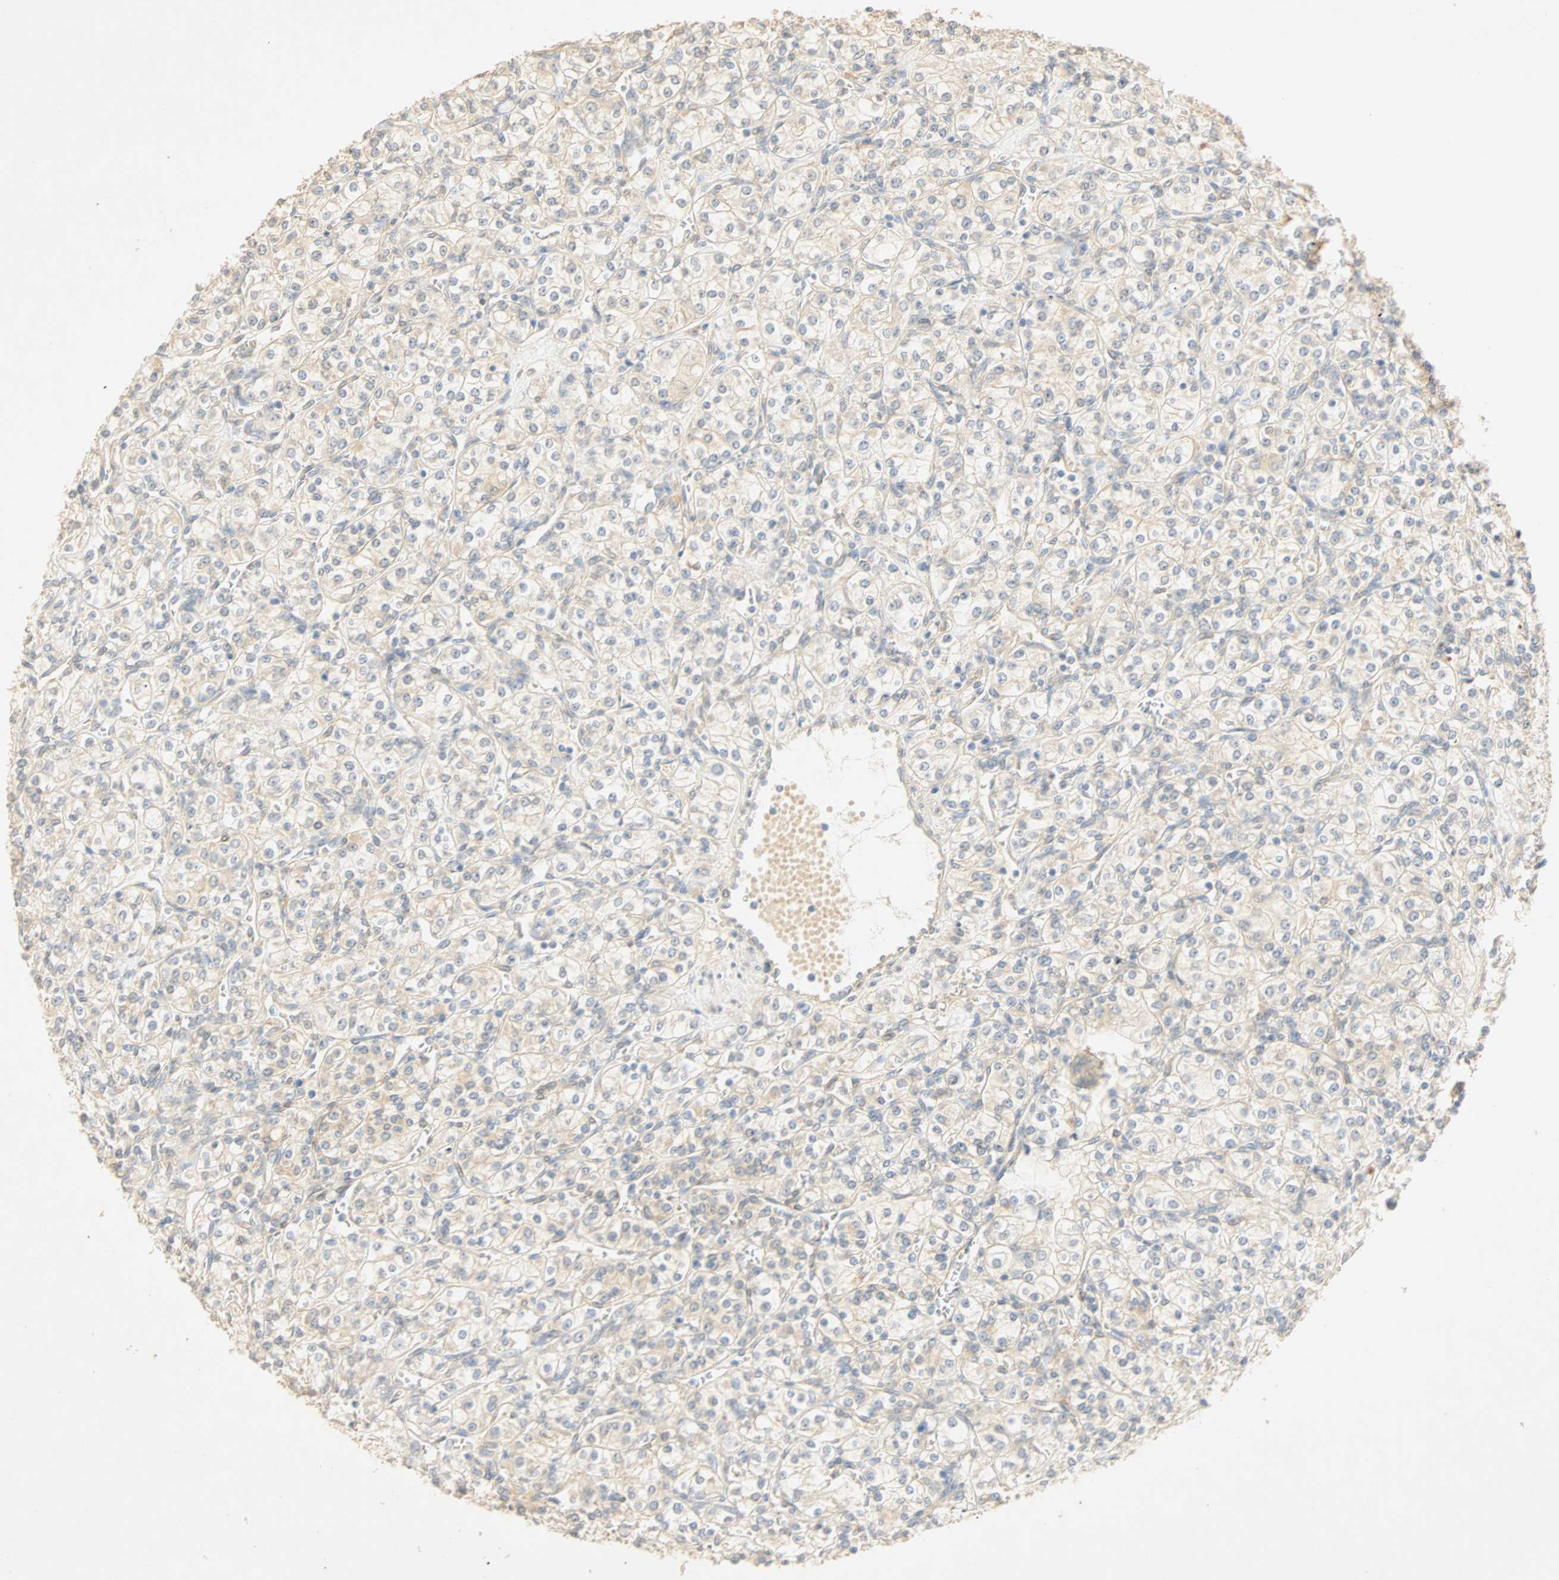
{"staining": {"intensity": "negative", "quantity": "none", "location": "none"}, "tissue": "renal cancer", "cell_type": "Tumor cells", "image_type": "cancer", "snomed": [{"axis": "morphology", "description": "Adenocarcinoma, NOS"}, {"axis": "topography", "description": "Kidney"}], "caption": "Tumor cells show no significant protein staining in adenocarcinoma (renal).", "gene": "SELENBP1", "patient": {"sex": "male", "age": 77}}